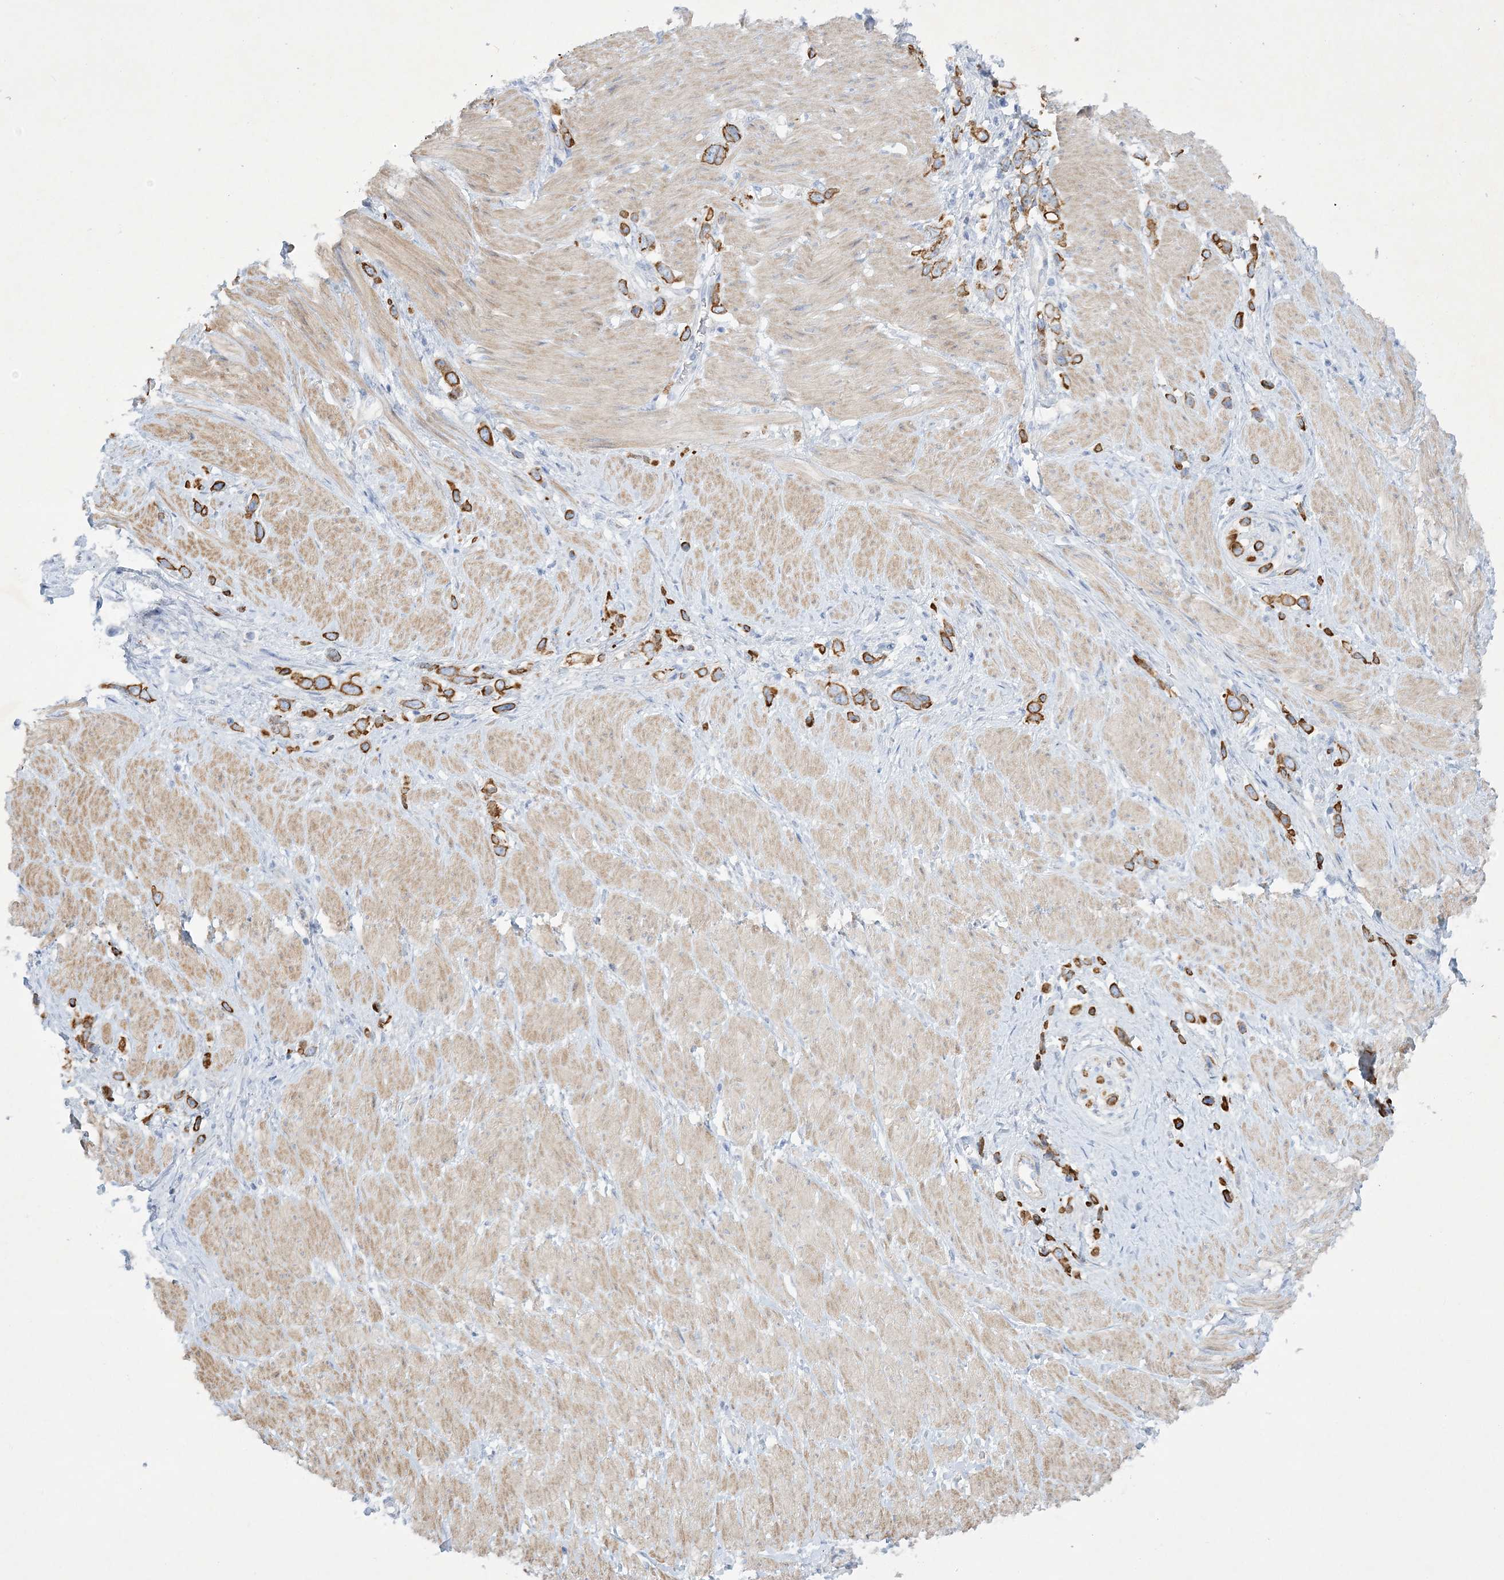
{"staining": {"intensity": "strong", "quantity": ">75%", "location": "cytoplasmic/membranous"}, "tissue": "stomach cancer", "cell_type": "Tumor cells", "image_type": "cancer", "snomed": [{"axis": "morphology", "description": "Normal tissue, NOS"}, {"axis": "morphology", "description": "Adenocarcinoma, NOS"}, {"axis": "topography", "description": "Stomach, upper"}, {"axis": "topography", "description": "Stomach"}], "caption": "This micrograph reveals immunohistochemistry (IHC) staining of human adenocarcinoma (stomach), with high strong cytoplasmic/membranous expression in approximately >75% of tumor cells.", "gene": "FARSB", "patient": {"sex": "female", "age": 65}}